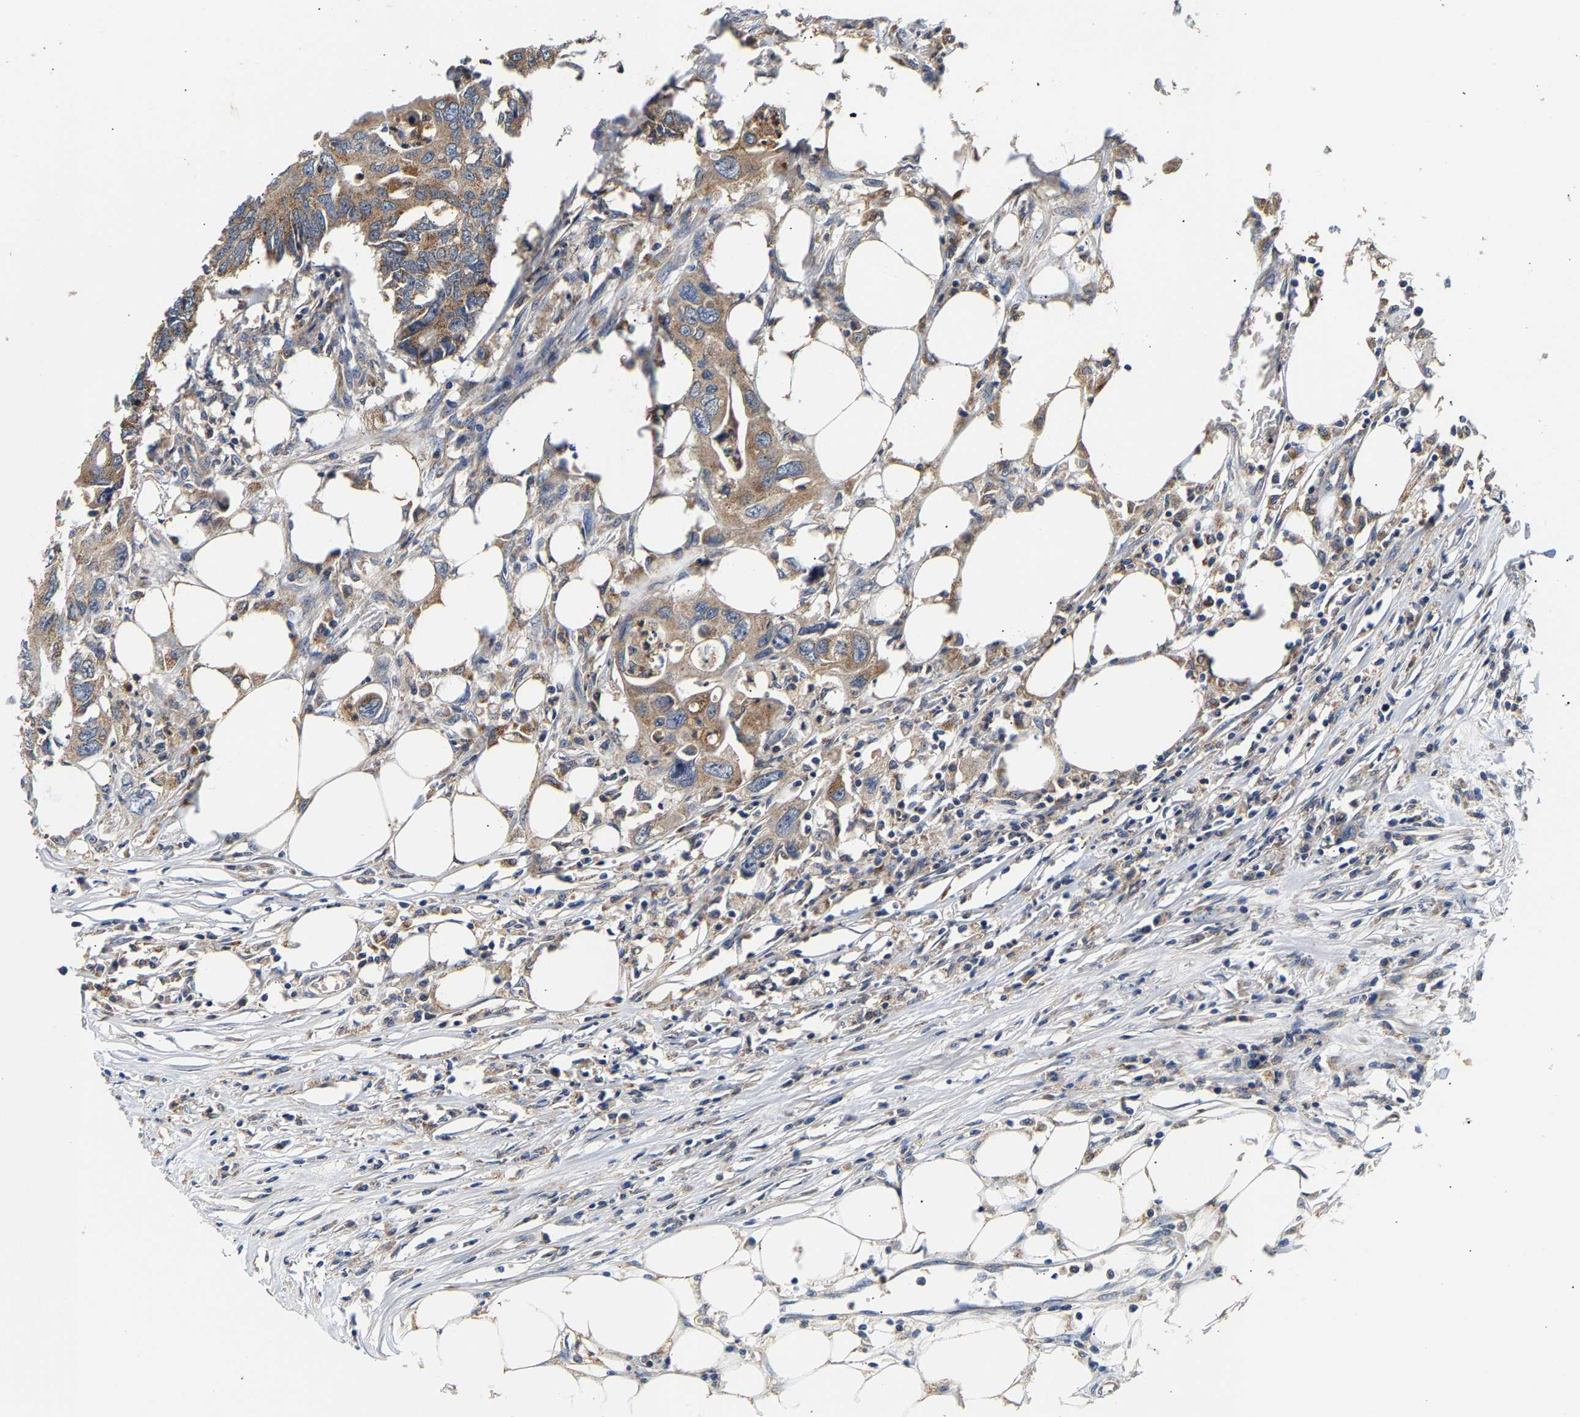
{"staining": {"intensity": "moderate", "quantity": ">75%", "location": "cytoplasmic/membranous"}, "tissue": "colorectal cancer", "cell_type": "Tumor cells", "image_type": "cancer", "snomed": [{"axis": "morphology", "description": "Adenocarcinoma, NOS"}, {"axis": "topography", "description": "Colon"}], "caption": "The immunohistochemical stain labels moderate cytoplasmic/membranous positivity in tumor cells of adenocarcinoma (colorectal) tissue.", "gene": "PPID", "patient": {"sex": "male", "age": 71}}